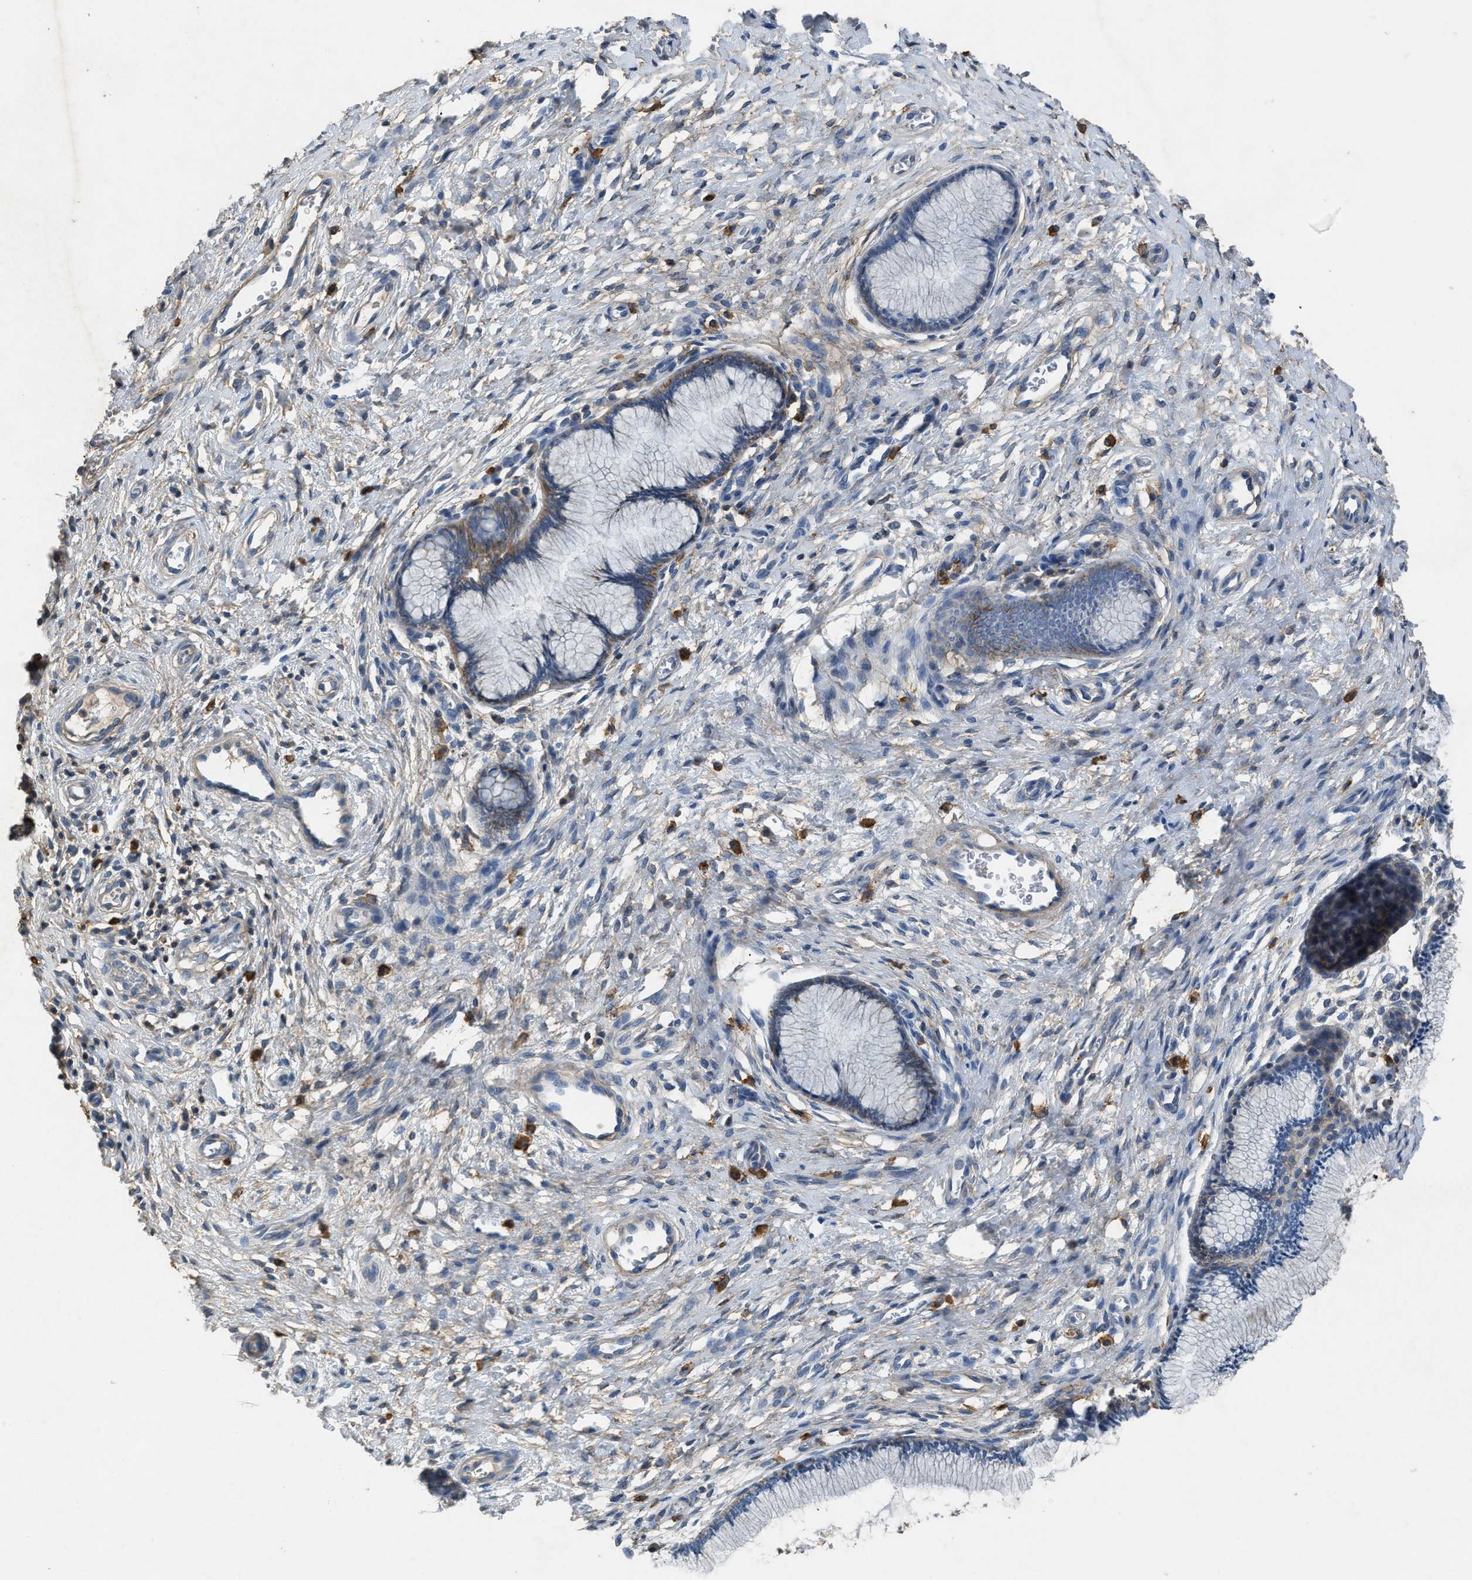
{"staining": {"intensity": "moderate", "quantity": "<25%", "location": "cytoplasmic/membranous"}, "tissue": "cervix", "cell_type": "Glandular cells", "image_type": "normal", "snomed": [{"axis": "morphology", "description": "Normal tissue, NOS"}, {"axis": "topography", "description": "Cervix"}], "caption": "Immunohistochemistry (IHC) image of normal human cervix stained for a protein (brown), which demonstrates low levels of moderate cytoplasmic/membranous staining in about <25% of glandular cells.", "gene": "OR51E1", "patient": {"sex": "female", "age": 55}}